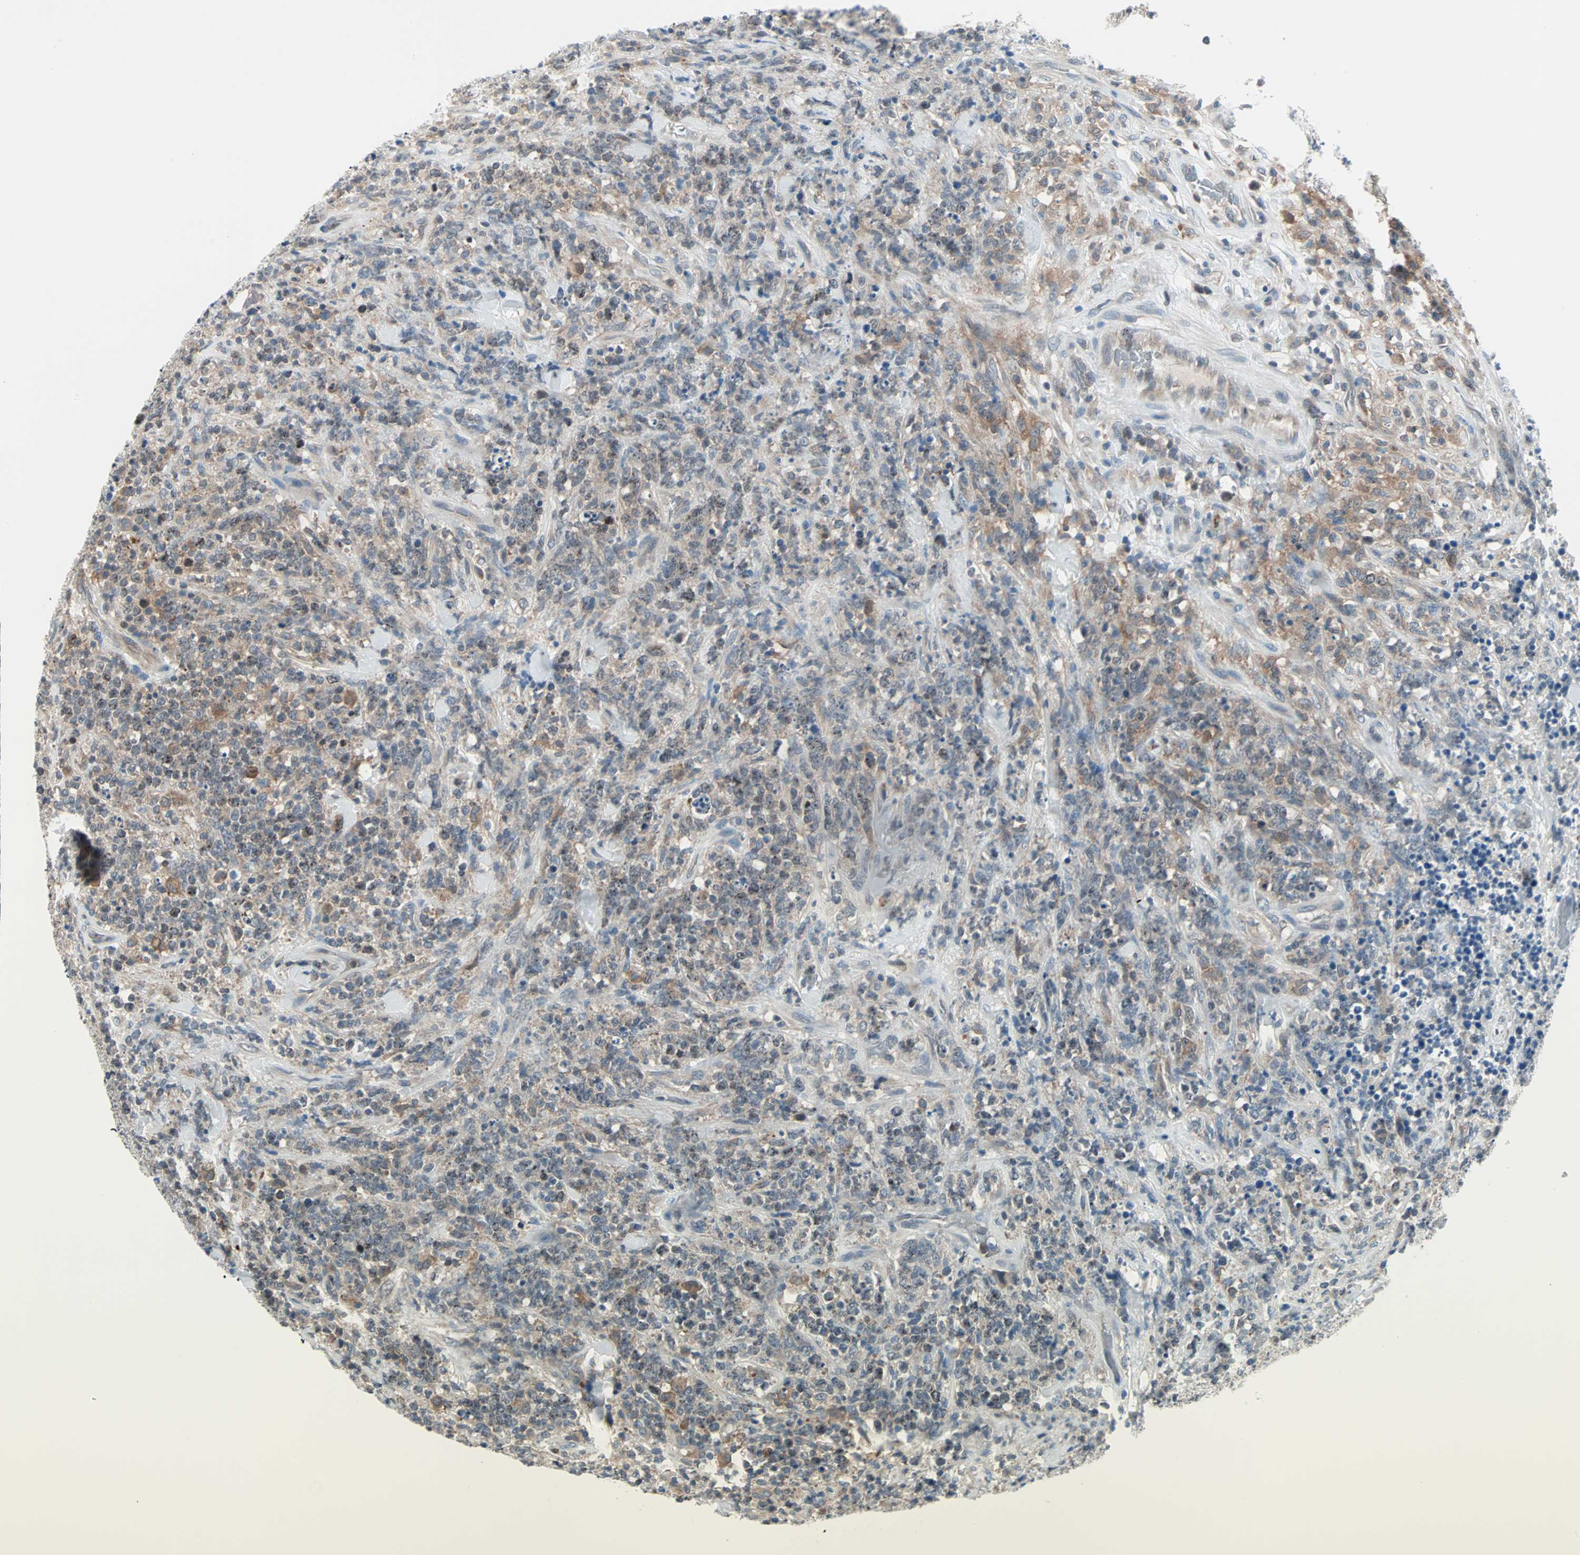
{"staining": {"intensity": "weak", "quantity": "25%-75%", "location": "cytoplasmic/membranous"}, "tissue": "lymphoma", "cell_type": "Tumor cells", "image_type": "cancer", "snomed": [{"axis": "morphology", "description": "Malignant lymphoma, non-Hodgkin's type, High grade"}, {"axis": "topography", "description": "Soft tissue"}], "caption": "Human malignant lymphoma, non-Hodgkin's type (high-grade) stained with a protein marker reveals weak staining in tumor cells.", "gene": "SMIM8", "patient": {"sex": "male", "age": 18}}